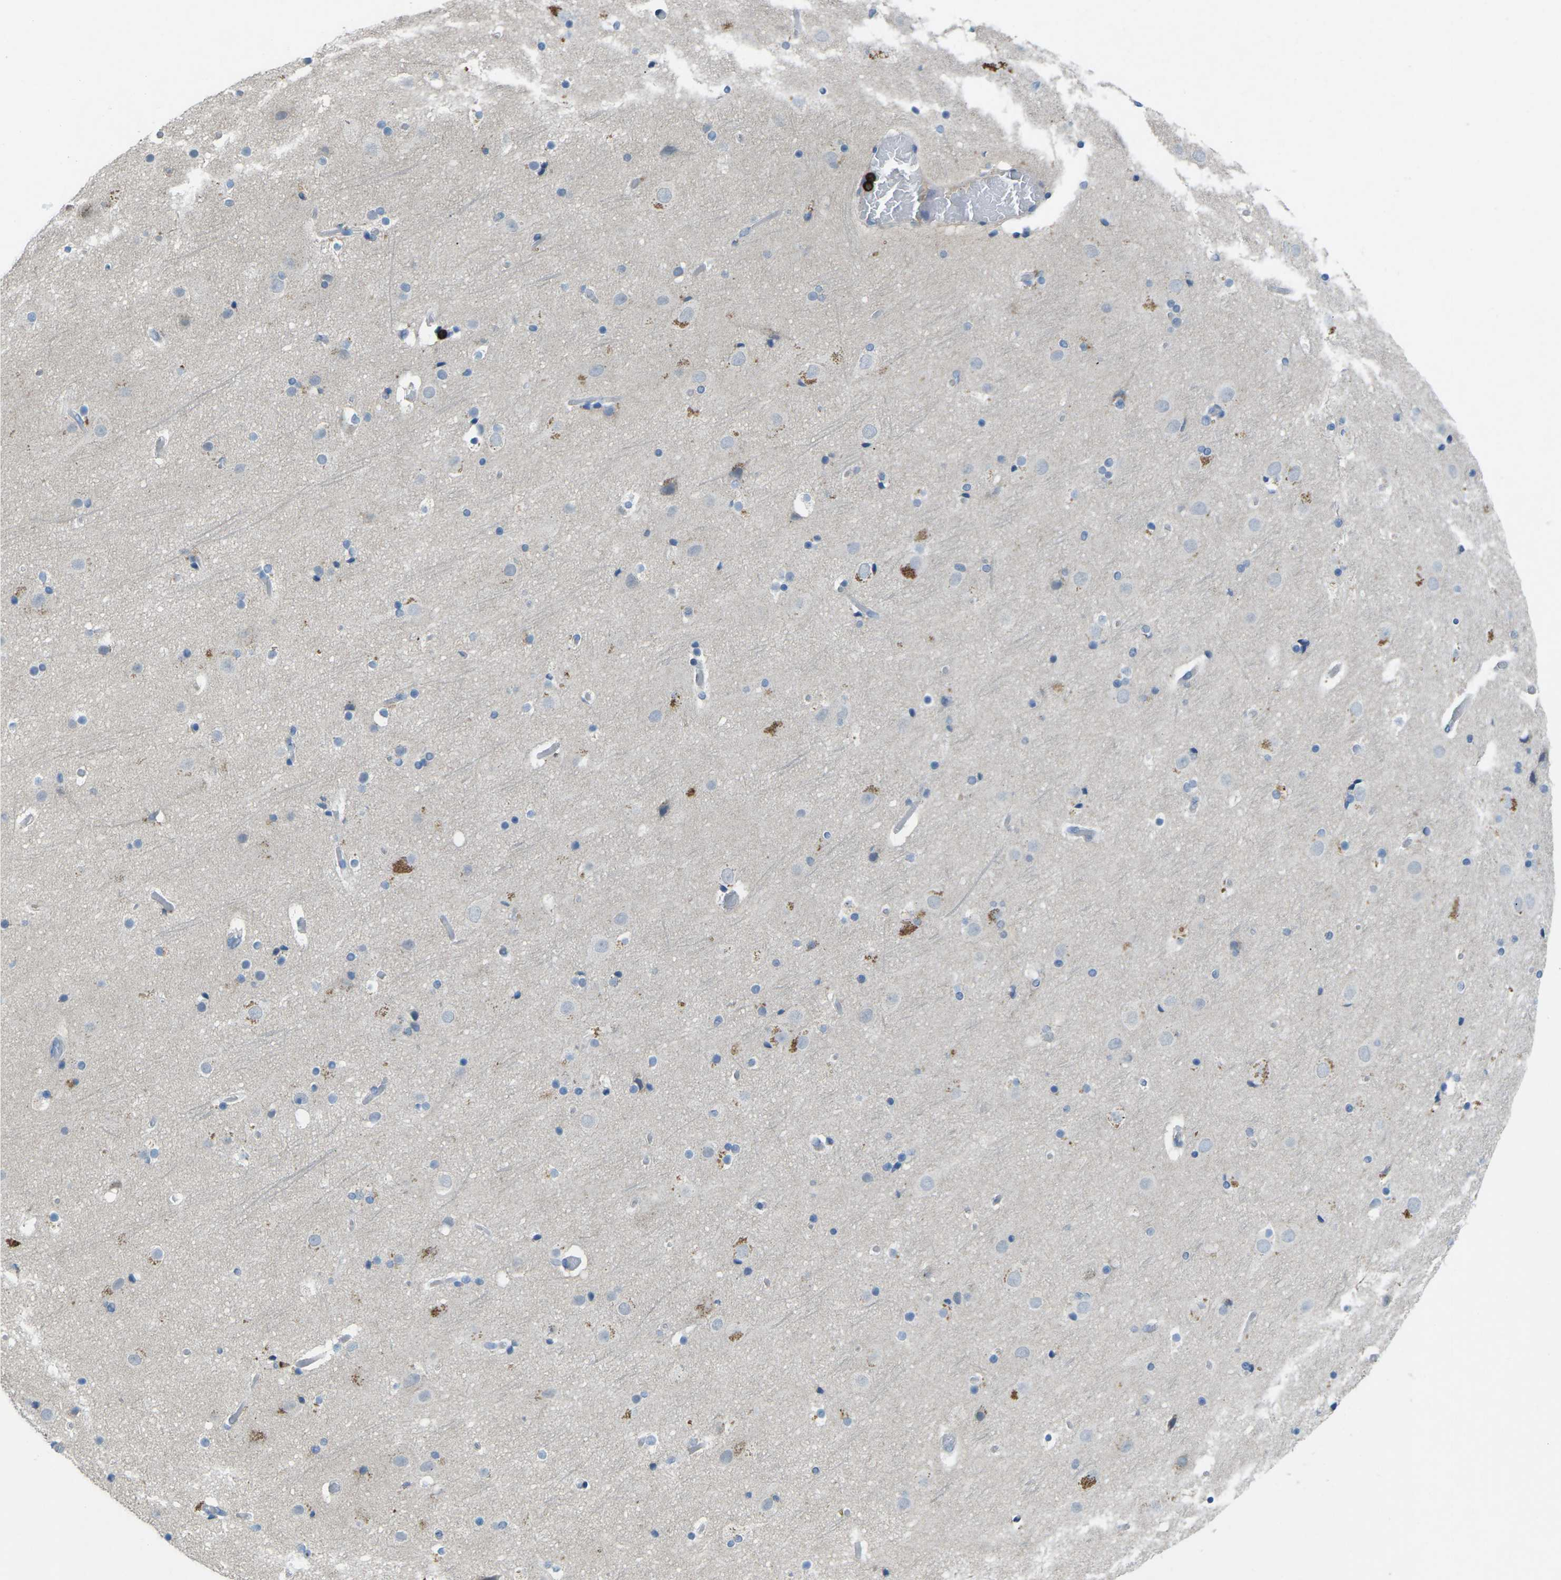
{"staining": {"intensity": "negative", "quantity": "none", "location": "none"}, "tissue": "cerebral cortex", "cell_type": "Endothelial cells", "image_type": "normal", "snomed": [{"axis": "morphology", "description": "Normal tissue, NOS"}, {"axis": "topography", "description": "Cerebral cortex"}], "caption": "The IHC image has no significant expression in endothelial cells of cerebral cortex.", "gene": "CD19", "patient": {"sex": "male", "age": 57}}